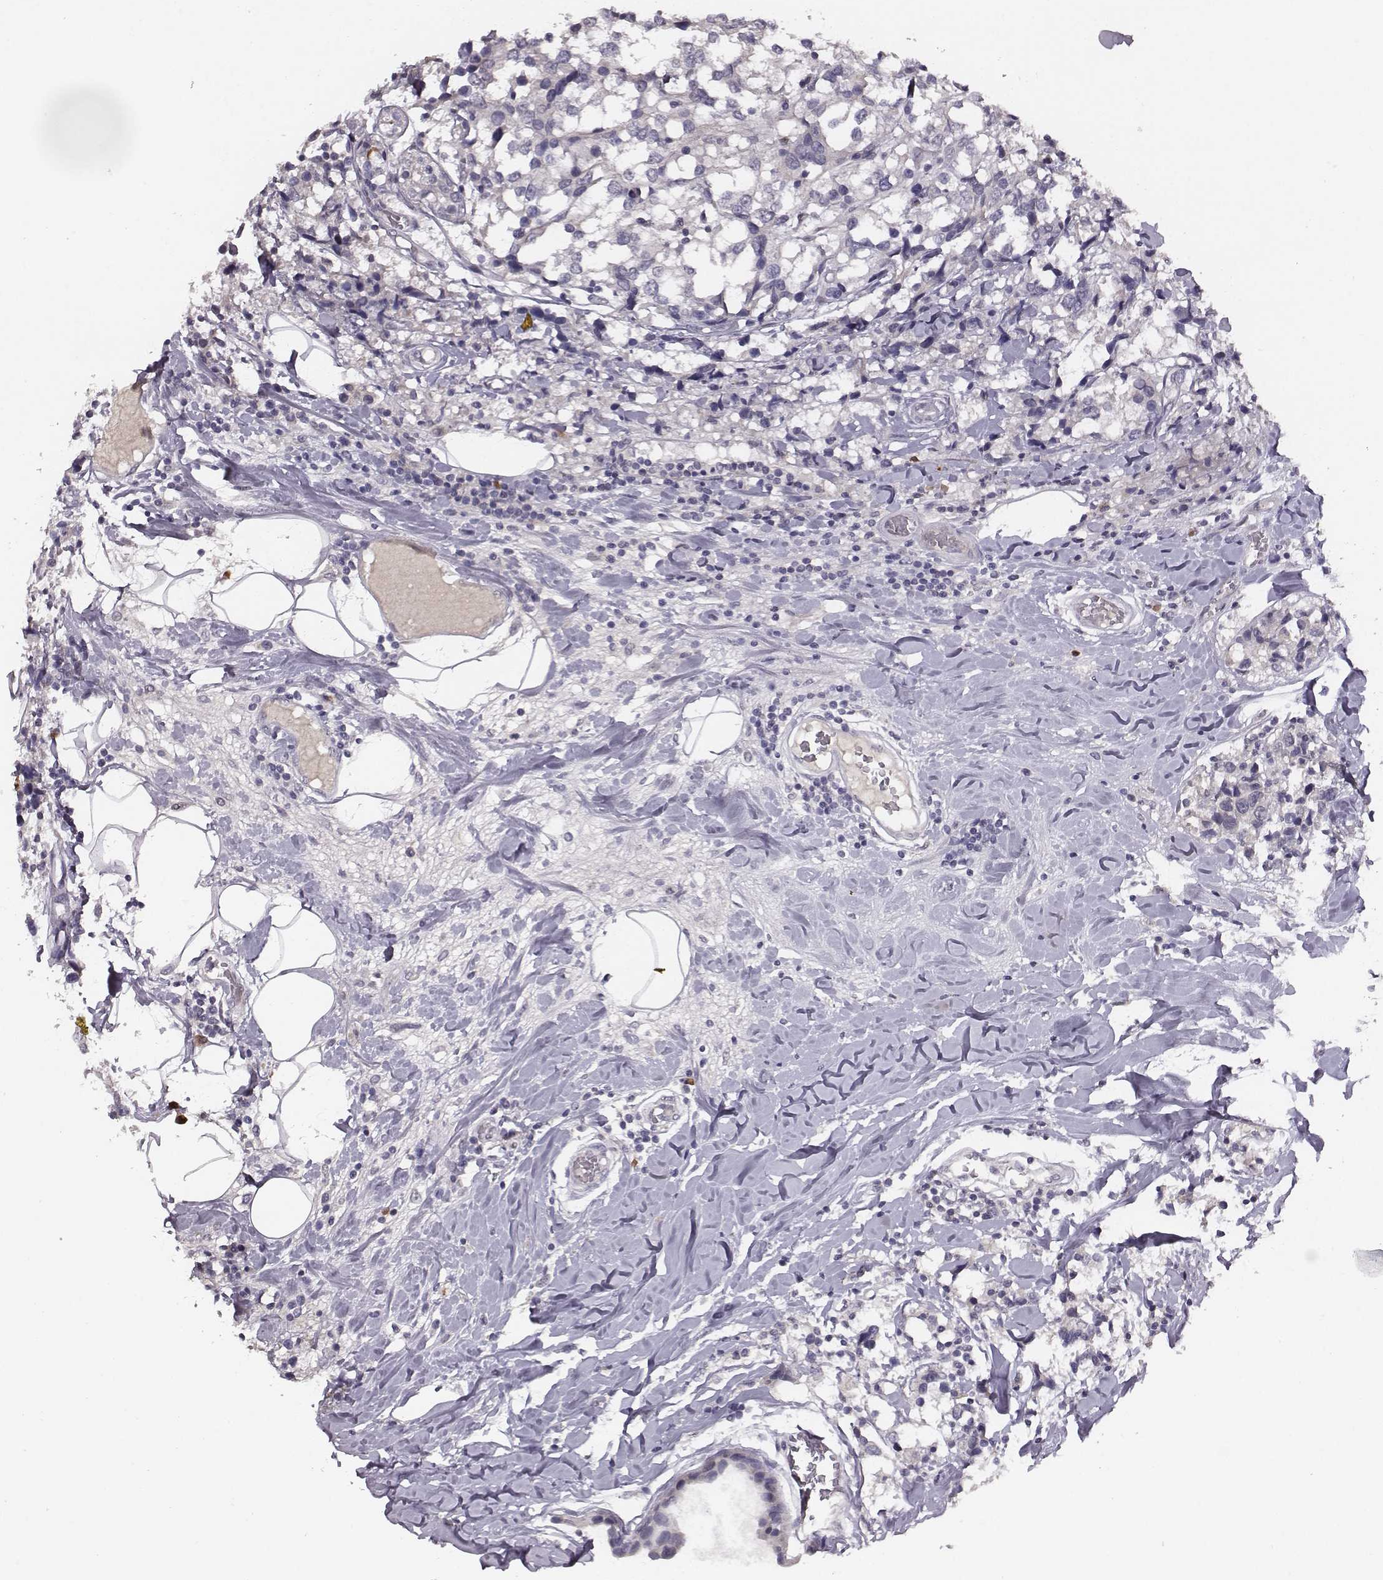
{"staining": {"intensity": "negative", "quantity": "none", "location": "none"}, "tissue": "breast cancer", "cell_type": "Tumor cells", "image_type": "cancer", "snomed": [{"axis": "morphology", "description": "Lobular carcinoma"}, {"axis": "topography", "description": "Breast"}], "caption": "Immunohistochemistry (IHC) histopathology image of neoplastic tissue: breast cancer stained with DAB (3,3'-diaminobenzidine) demonstrates no significant protein positivity in tumor cells.", "gene": "SLC22A6", "patient": {"sex": "female", "age": 59}}